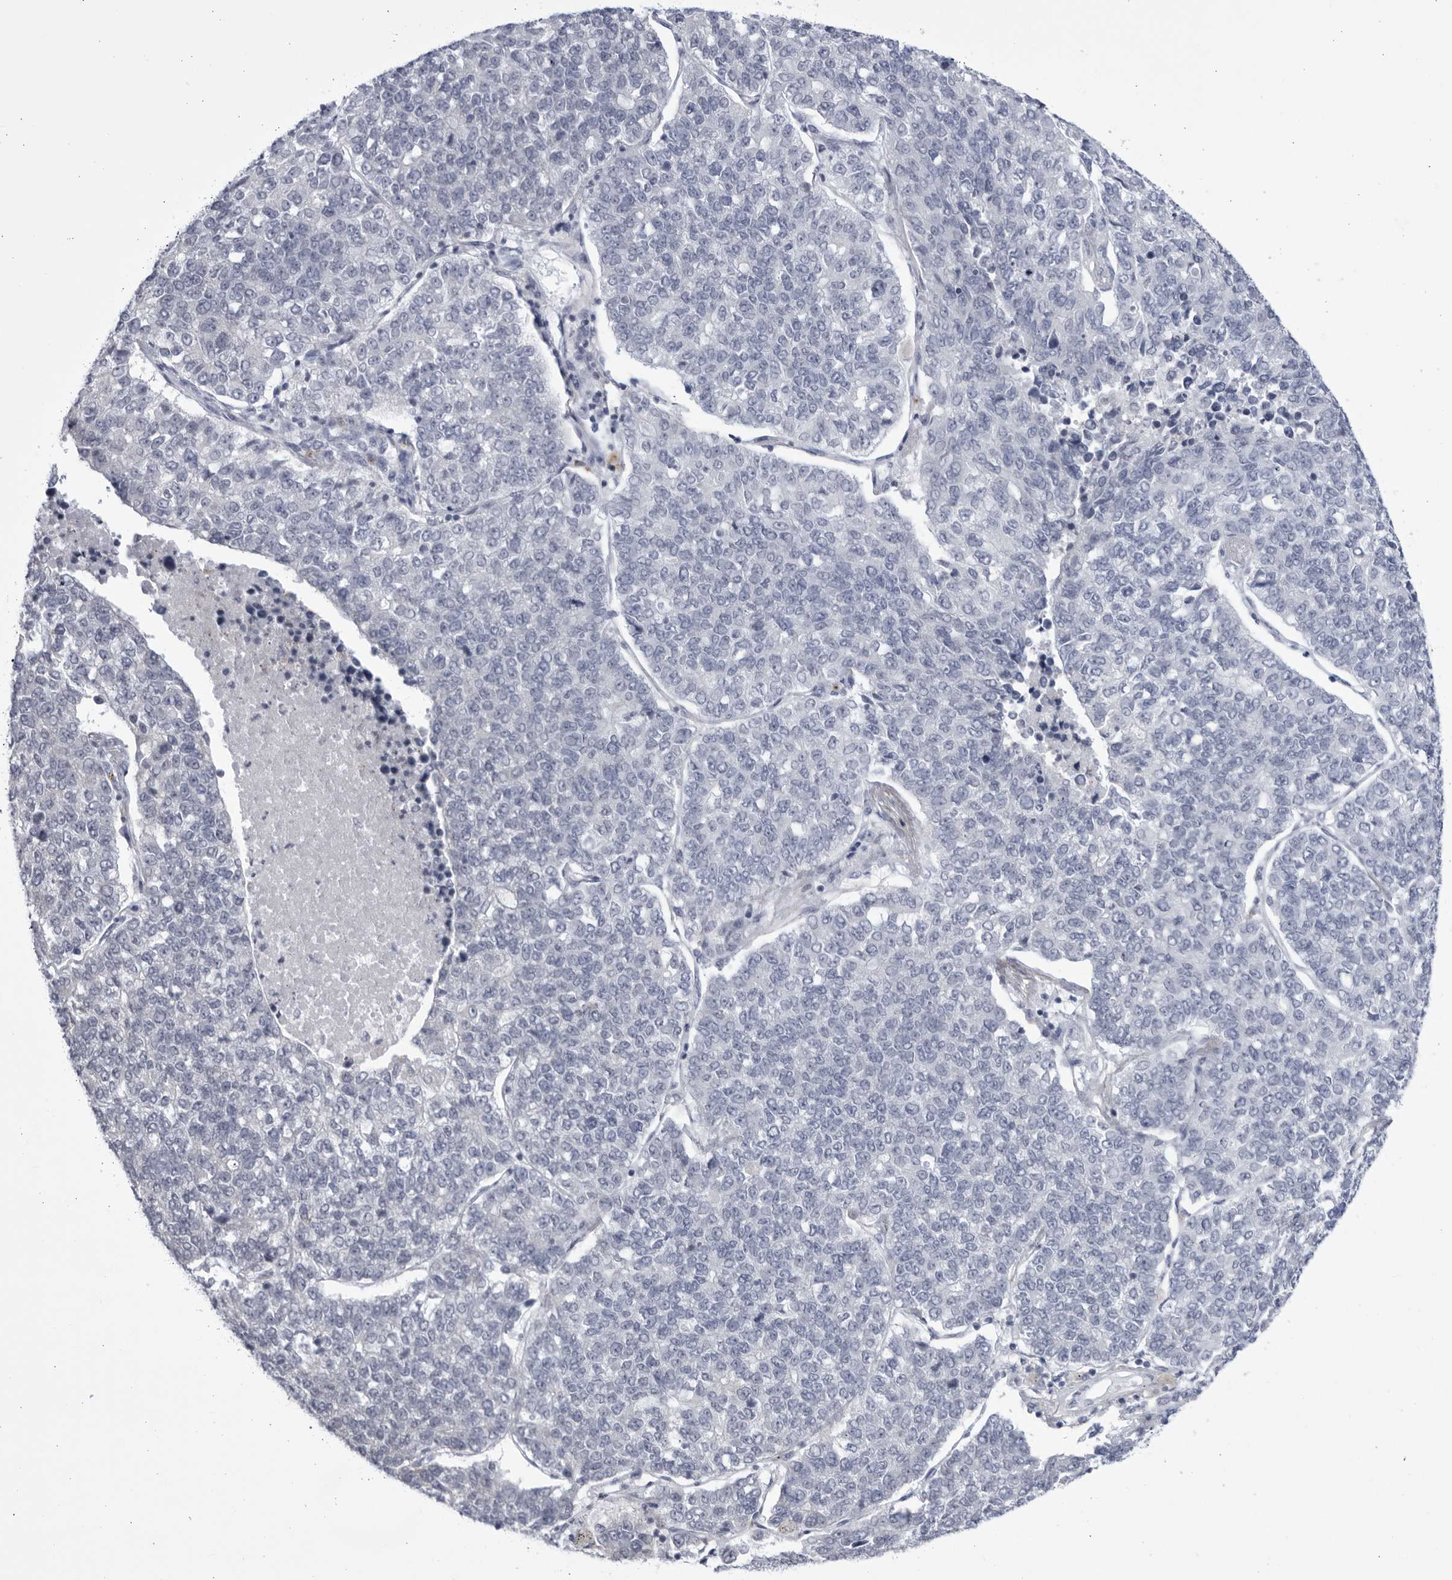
{"staining": {"intensity": "negative", "quantity": "none", "location": "none"}, "tissue": "lung cancer", "cell_type": "Tumor cells", "image_type": "cancer", "snomed": [{"axis": "morphology", "description": "Adenocarcinoma, NOS"}, {"axis": "topography", "description": "Lung"}], "caption": "IHC of human lung adenocarcinoma exhibits no staining in tumor cells. (DAB immunohistochemistry (IHC), high magnification).", "gene": "CCDC181", "patient": {"sex": "male", "age": 49}}